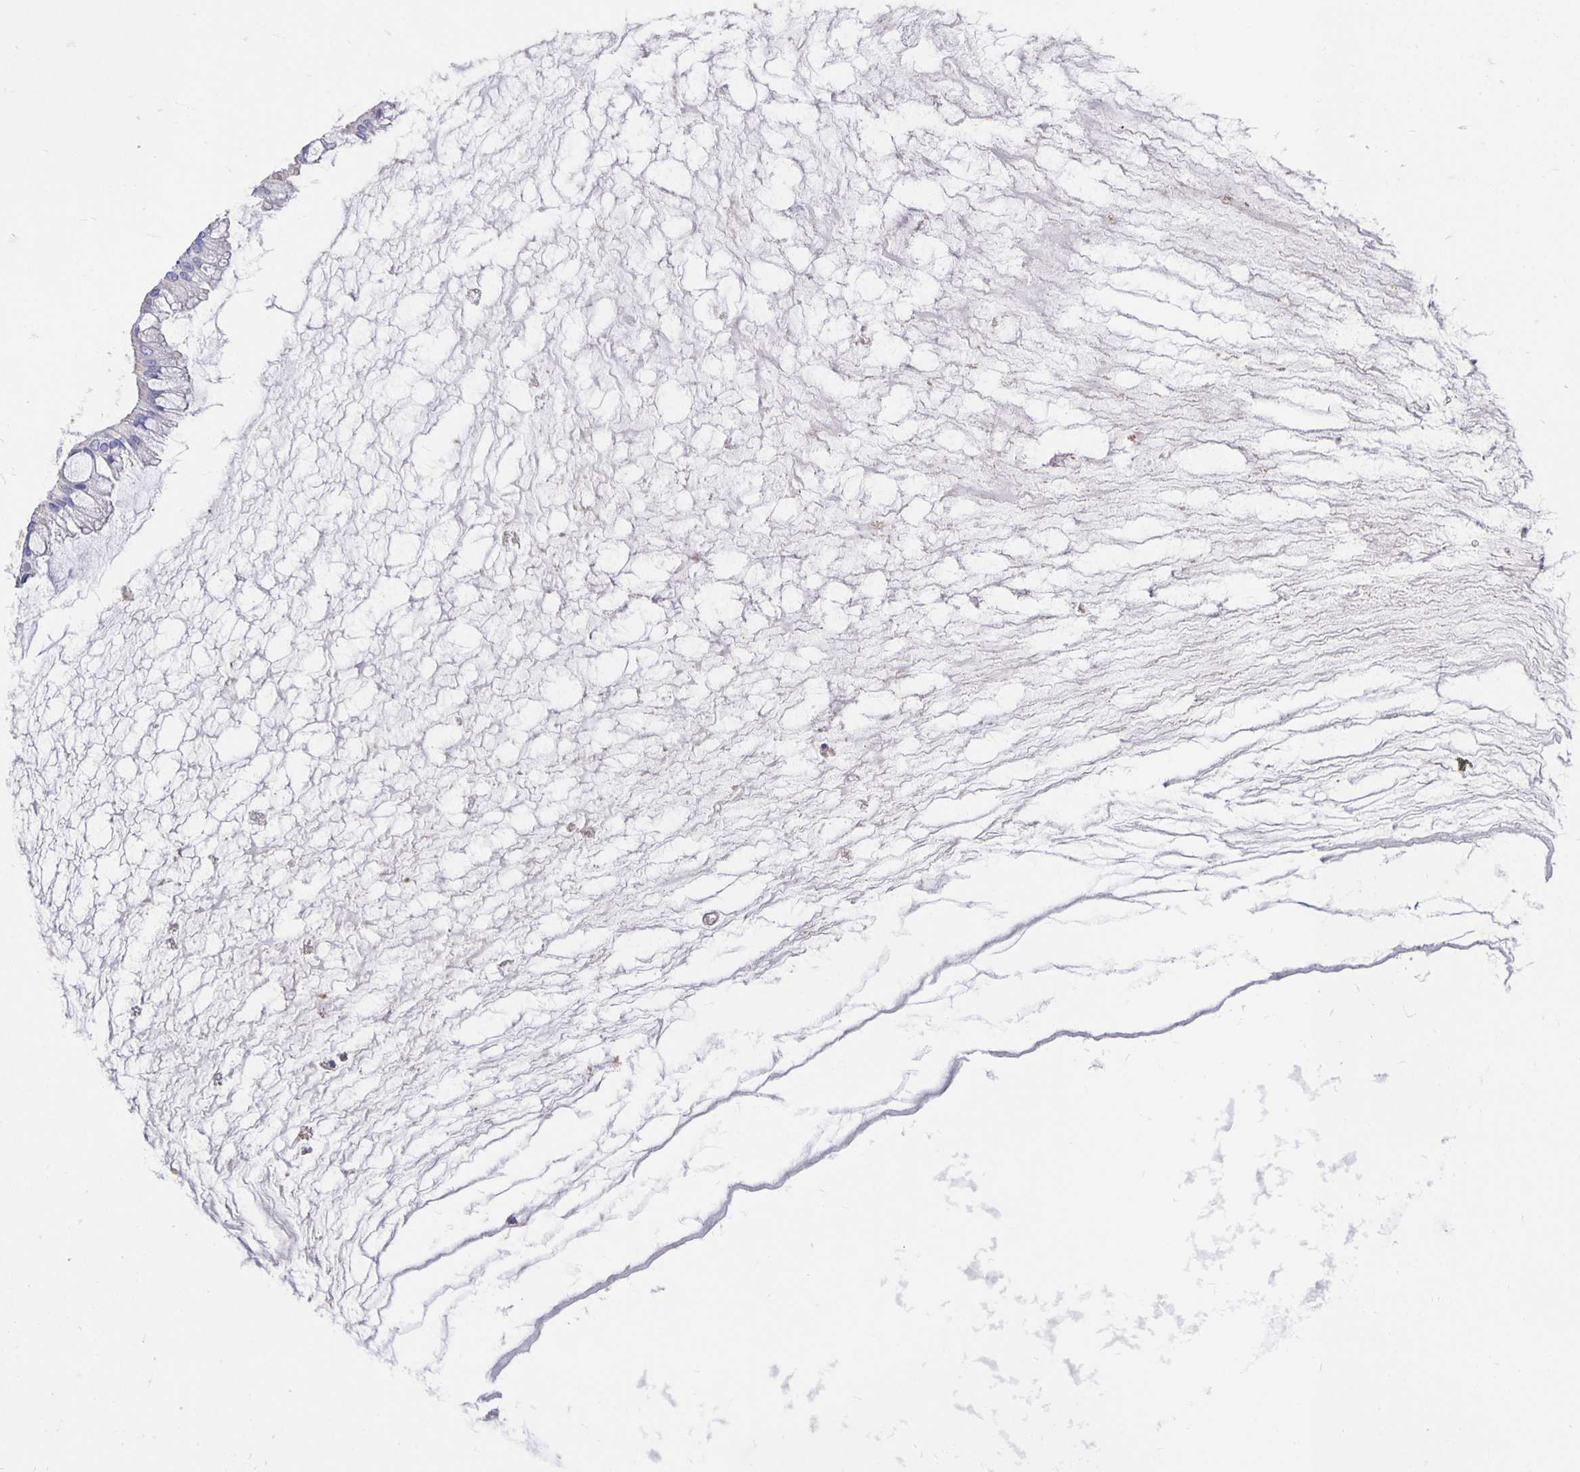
{"staining": {"intensity": "negative", "quantity": "none", "location": "none"}, "tissue": "ovarian cancer", "cell_type": "Tumor cells", "image_type": "cancer", "snomed": [{"axis": "morphology", "description": "Cystadenocarcinoma, mucinous, NOS"}, {"axis": "topography", "description": "Ovary"}], "caption": "Tumor cells are negative for protein expression in human ovarian cancer (mucinous cystadenocarcinoma).", "gene": "APOB", "patient": {"sex": "female", "age": 73}}